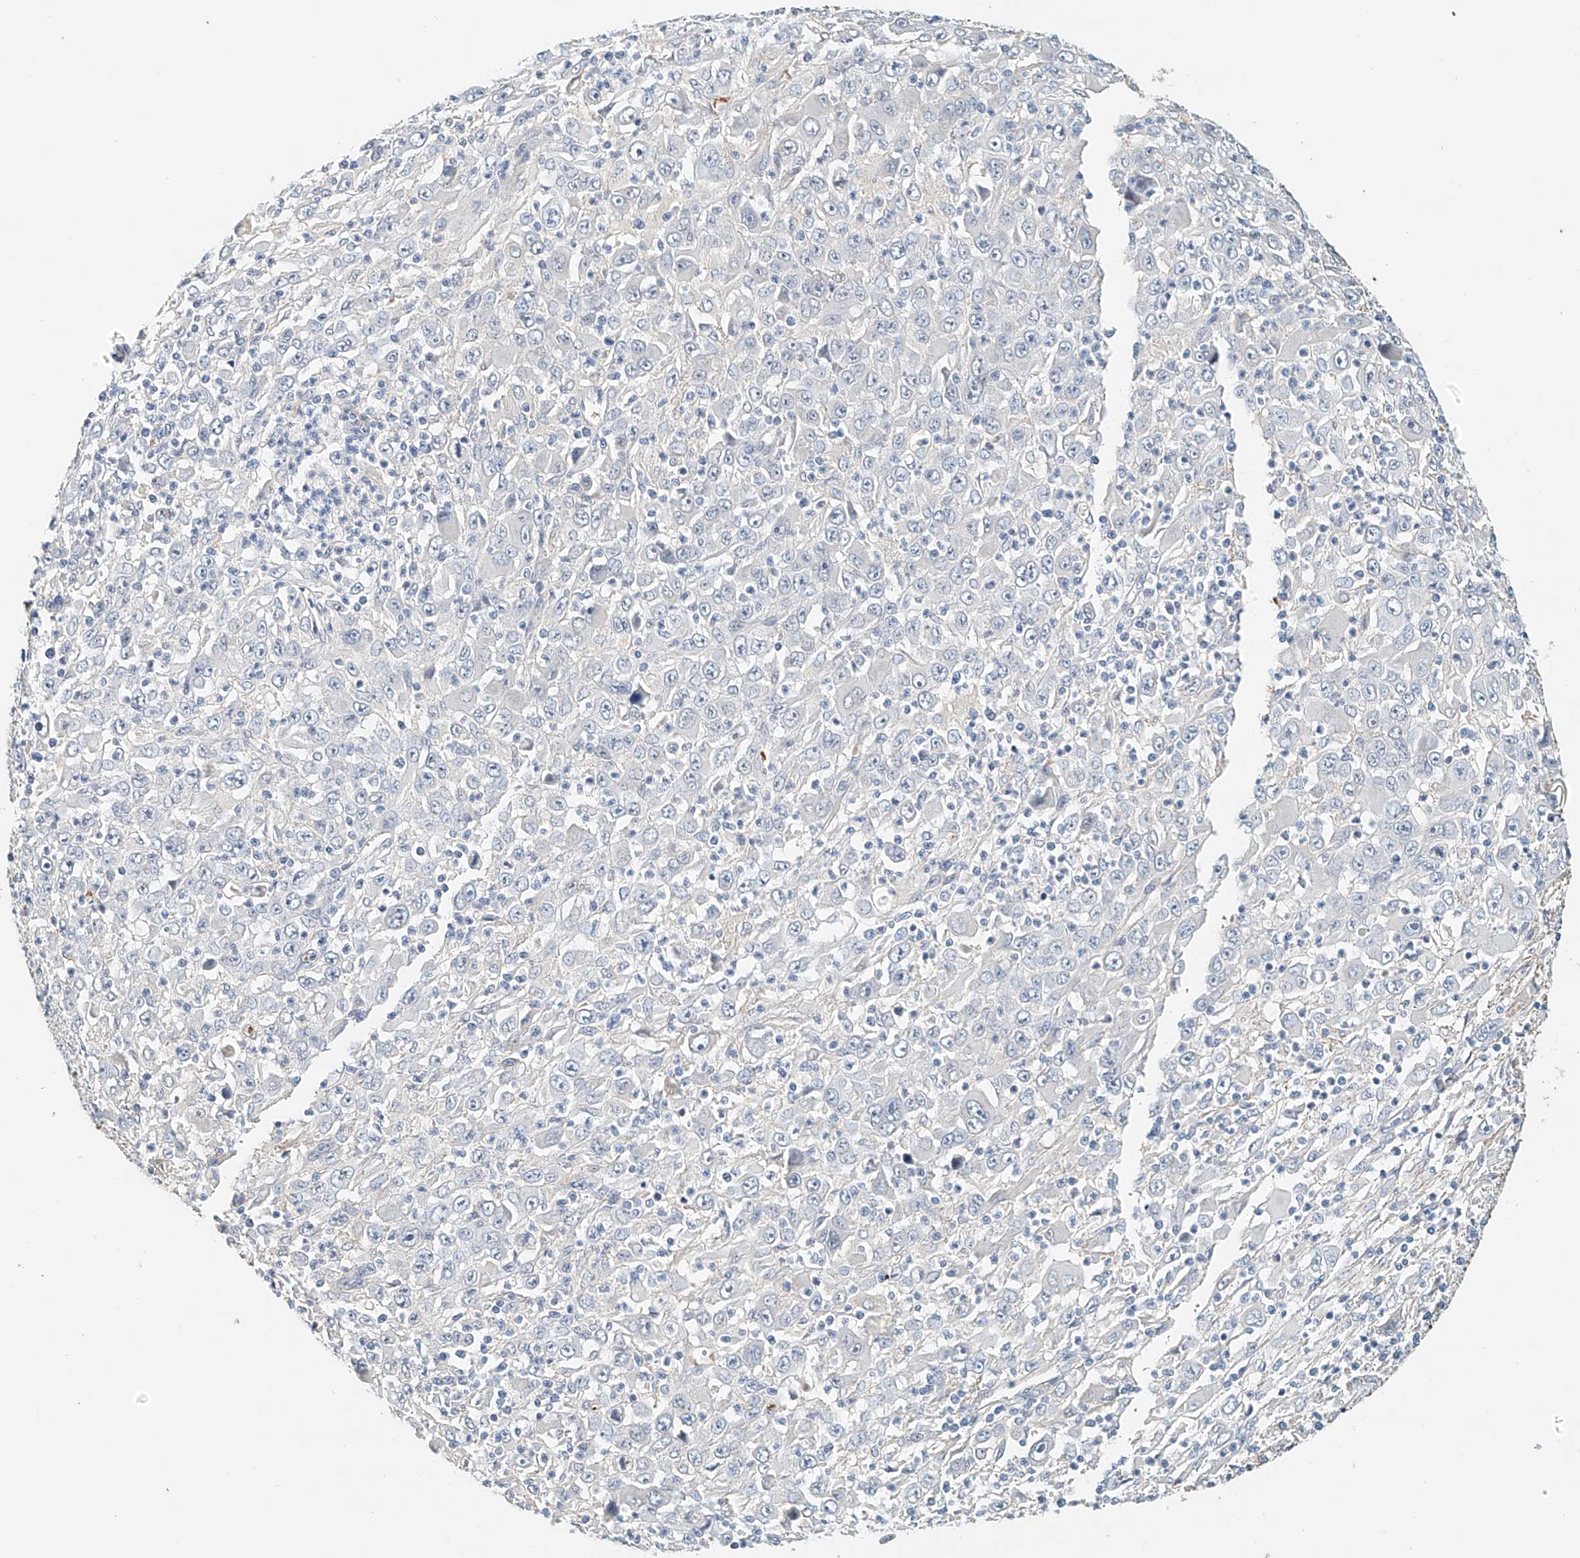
{"staining": {"intensity": "negative", "quantity": "none", "location": "none"}, "tissue": "melanoma", "cell_type": "Tumor cells", "image_type": "cancer", "snomed": [{"axis": "morphology", "description": "Malignant melanoma, Metastatic site"}, {"axis": "topography", "description": "Skin"}], "caption": "This is a micrograph of immunohistochemistry (IHC) staining of melanoma, which shows no positivity in tumor cells.", "gene": "RCAN3", "patient": {"sex": "female", "age": 56}}